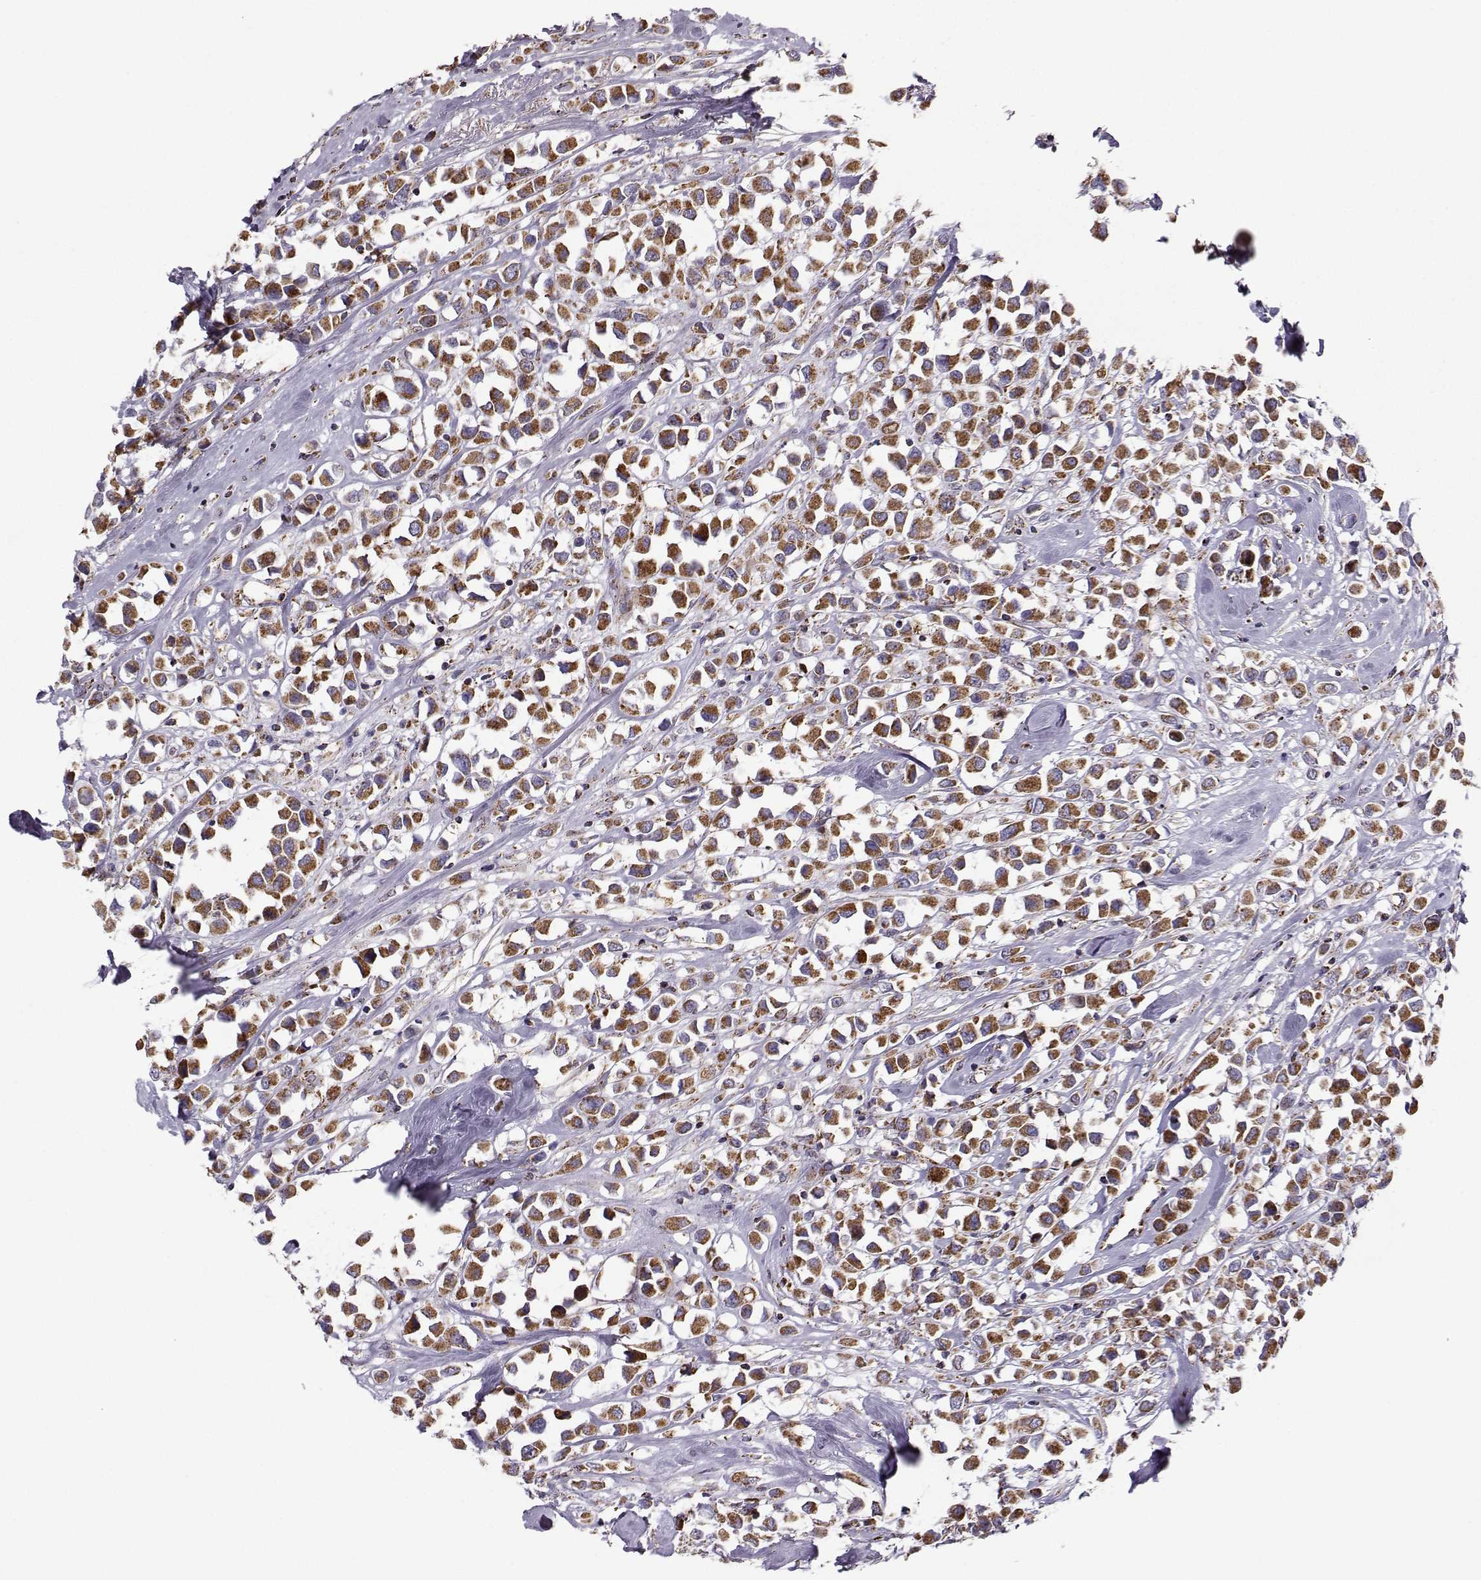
{"staining": {"intensity": "strong", "quantity": ">75%", "location": "cytoplasmic/membranous"}, "tissue": "breast cancer", "cell_type": "Tumor cells", "image_type": "cancer", "snomed": [{"axis": "morphology", "description": "Duct carcinoma"}, {"axis": "topography", "description": "Breast"}], "caption": "Immunohistochemistry staining of breast cancer, which reveals high levels of strong cytoplasmic/membranous staining in about >75% of tumor cells indicating strong cytoplasmic/membranous protein staining. The staining was performed using DAB (3,3'-diaminobenzidine) (brown) for protein detection and nuclei were counterstained in hematoxylin (blue).", "gene": "NECAB3", "patient": {"sex": "female", "age": 61}}